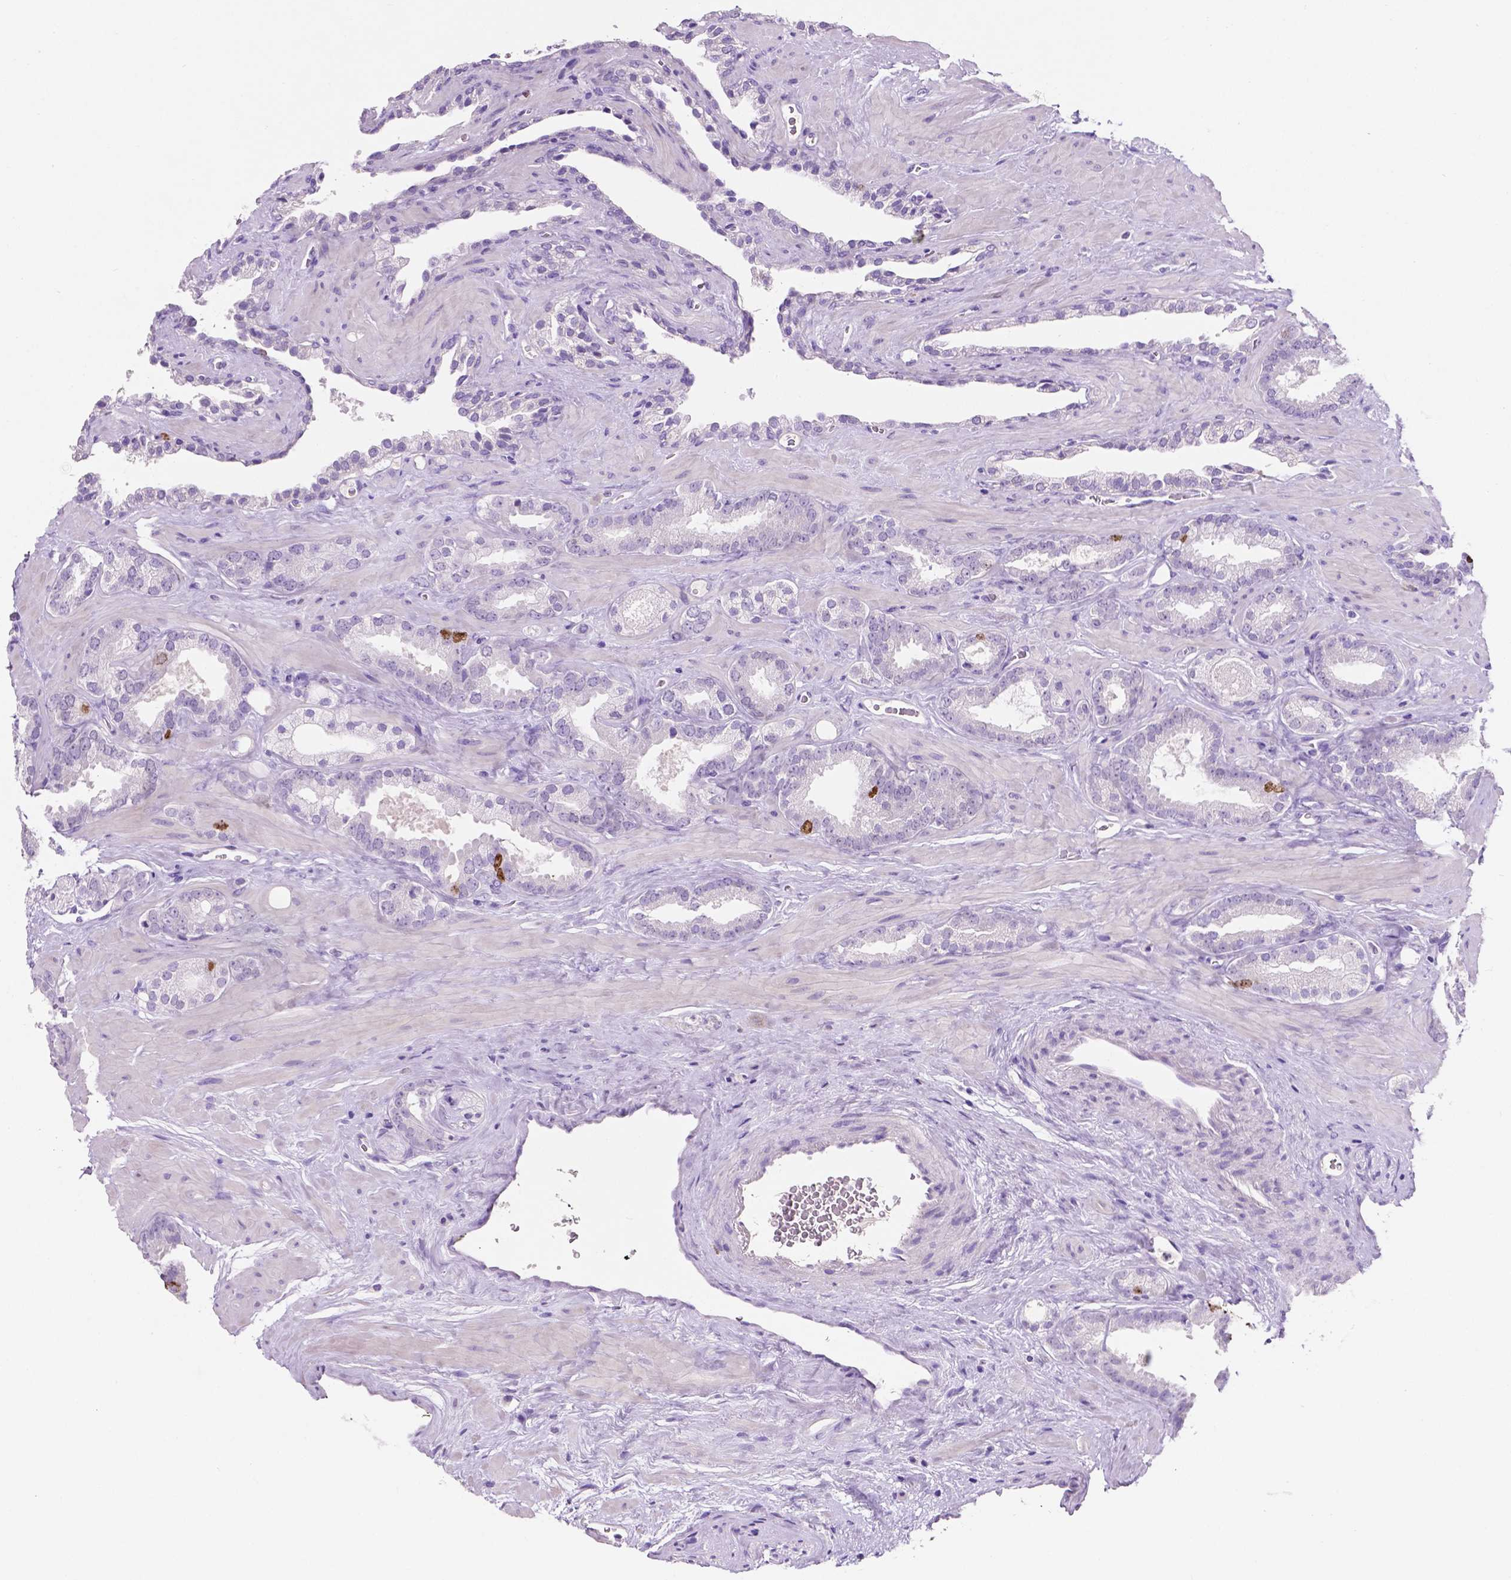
{"staining": {"intensity": "moderate", "quantity": "<25%", "location": "nuclear"}, "tissue": "prostate cancer", "cell_type": "Tumor cells", "image_type": "cancer", "snomed": [{"axis": "morphology", "description": "Adenocarcinoma, Low grade"}, {"axis": "topography", "description": "Prostate"}], "caption": "Immunohistochemical staining of prostate cancer (adenocarcinoma (low-grade)) displays moderate nuclear protein positivity in approximately <25% of tumor cells.", "gene": "SIAH2", "patient": {"sex": "male", "age": 62}}